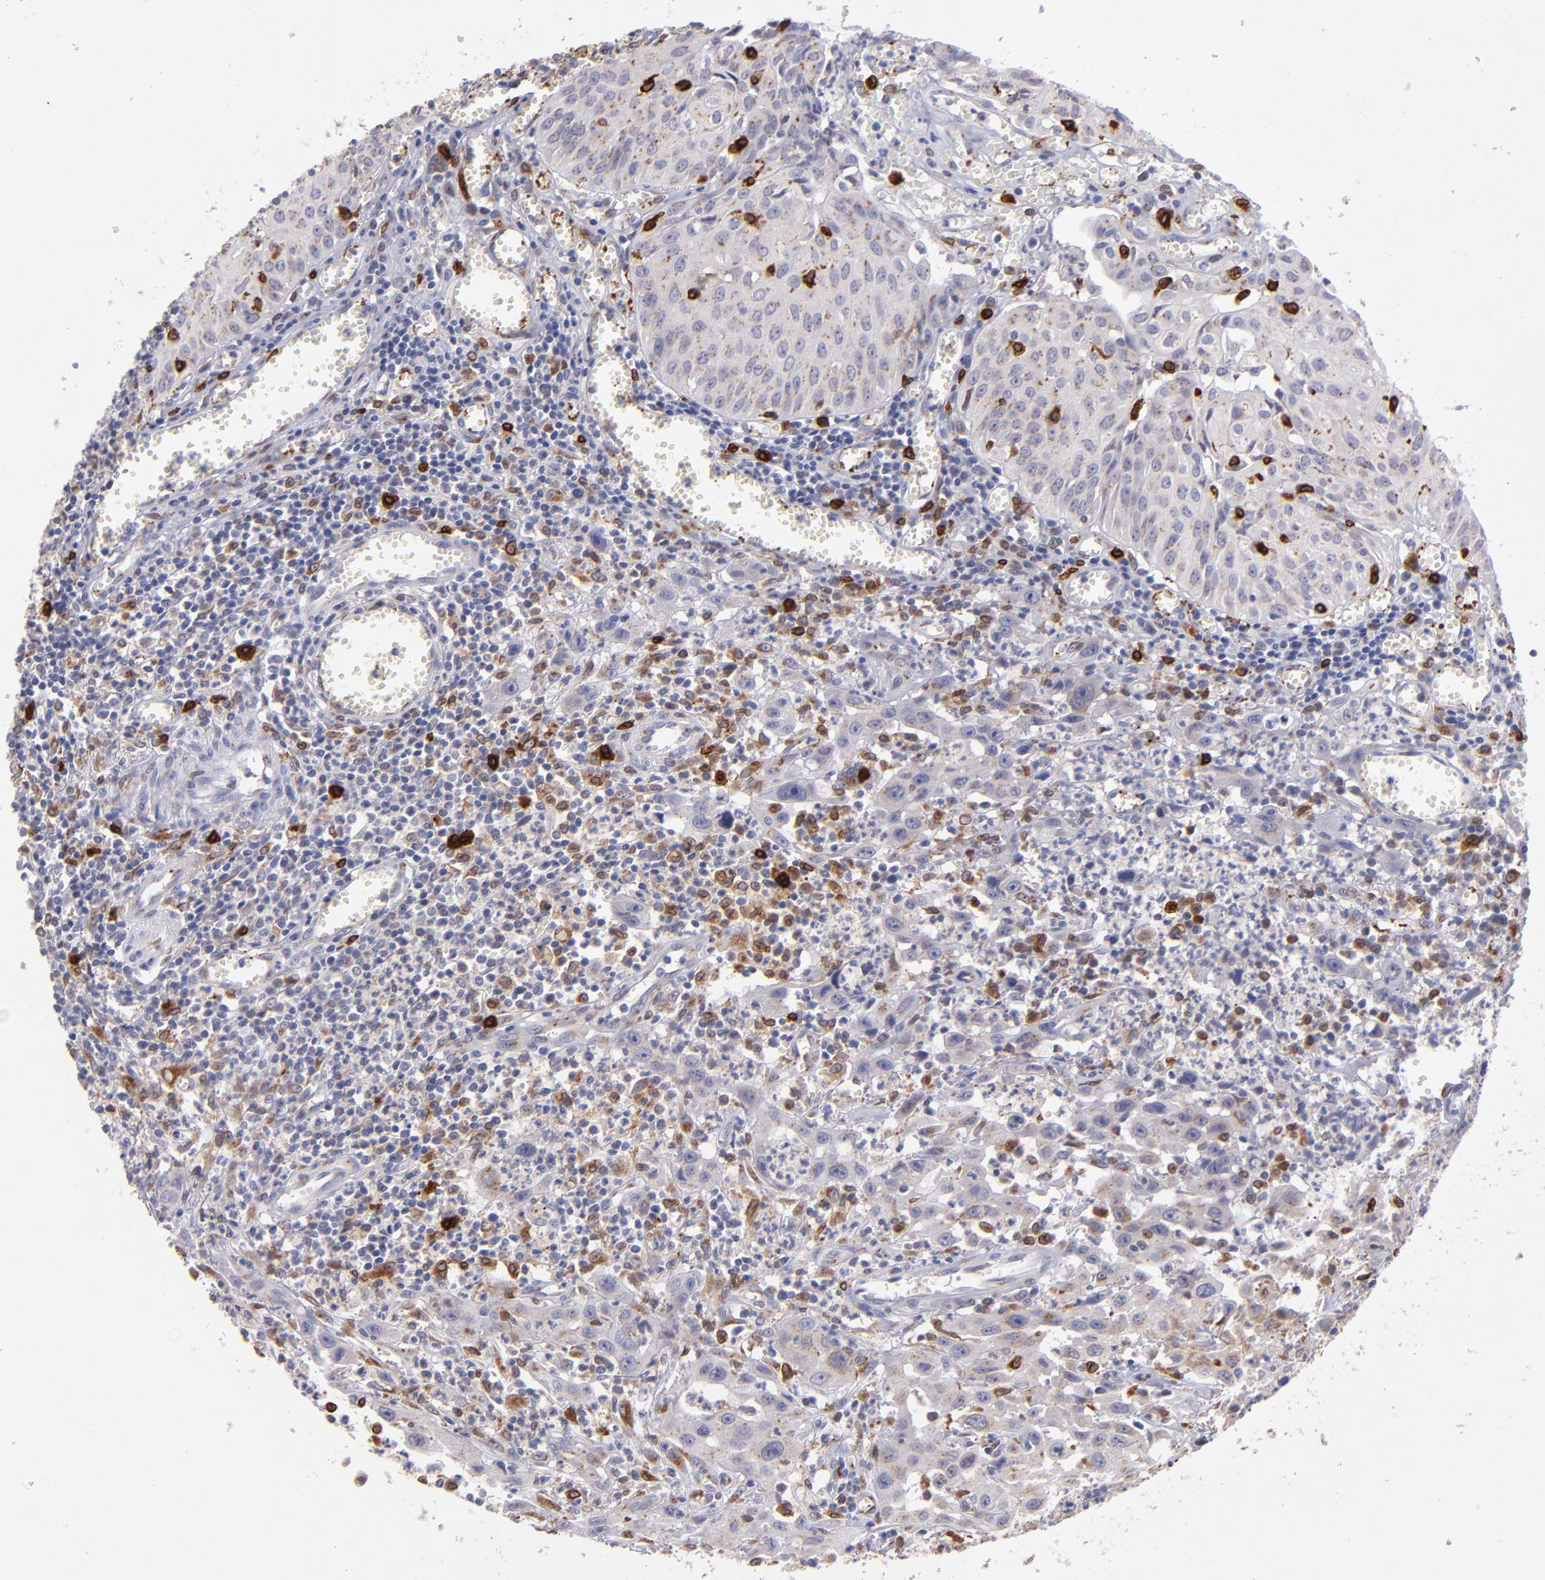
{"staining": {"intensity": "weak", "quantity": ">75%", "location": "cytoplasmic/membranous"}, "tissue": "urothelial cancer", "cell_type": "Tumor cells", "image_type": "cancer", "snomed": [{"axis": "morphology", "description": "Urothelial carcinoma, High grade"}, {"axis": "topography", "description": "Urinary bladder"}], "caption": "Urothelial carcinoma (high-grade) stained with a protein marker shows weak staining in tumor cells.", "gene": "PTGS1", "patient": {"sex": "male", "age": 66}}